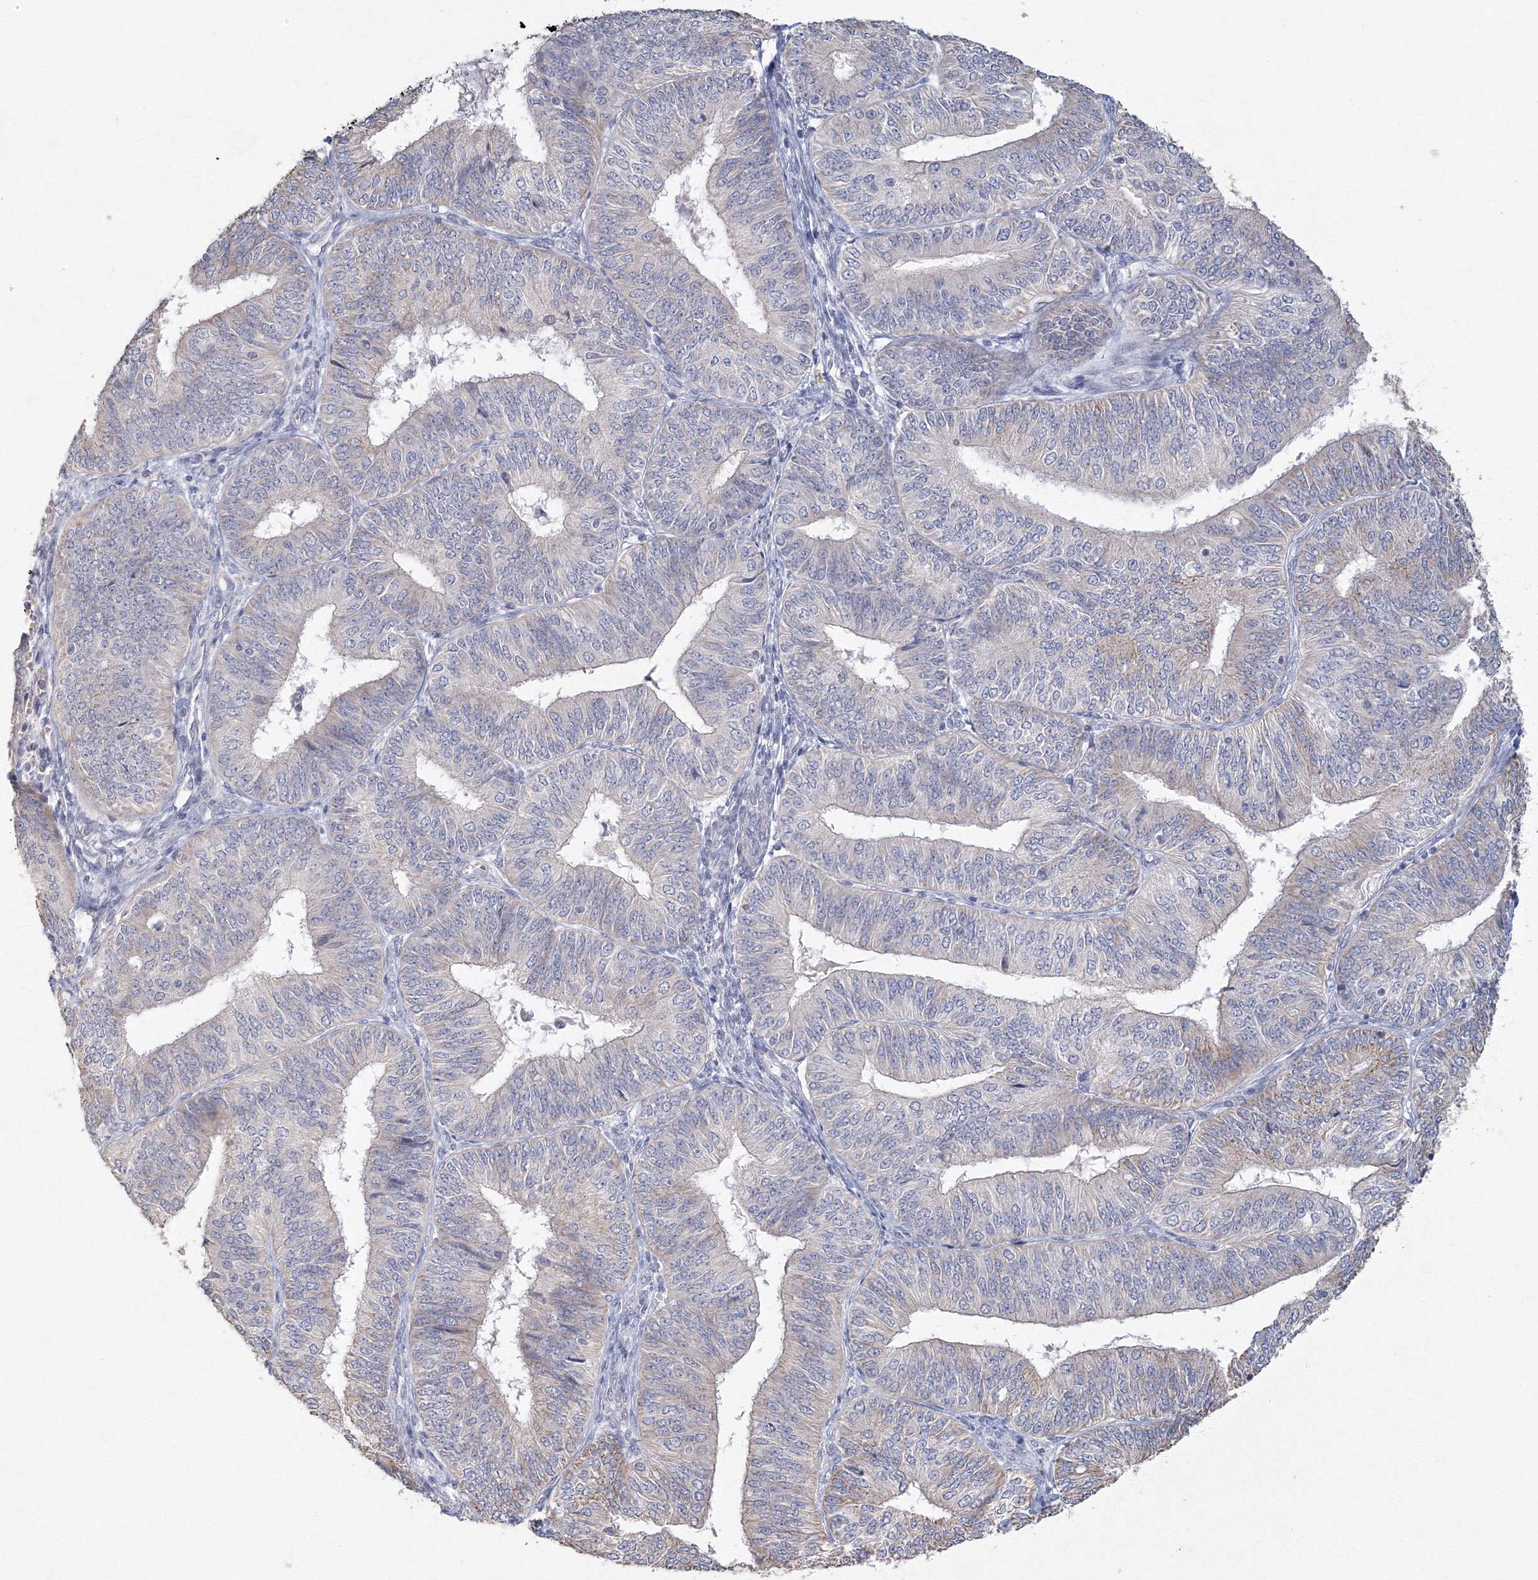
{"staining": {"intensity": "negative", "quantity": "none", "location": "none"}, "tissue": "endometrial cancer", "cell_type": "Tumor cells", "image_type": "cancer", "snomed": [{"axis": "morphology", "description": "Adenocarcinoma, NOS"}, {"axis": "topography", "description": "Endometrium"}], "caption": "An immunohistochemistry image of endometrial cancer is shown. There is no staining in tumor cells of endometrial cancer.", "gene": "TACC2", "patient": {"sex": "female", "age": 58}}